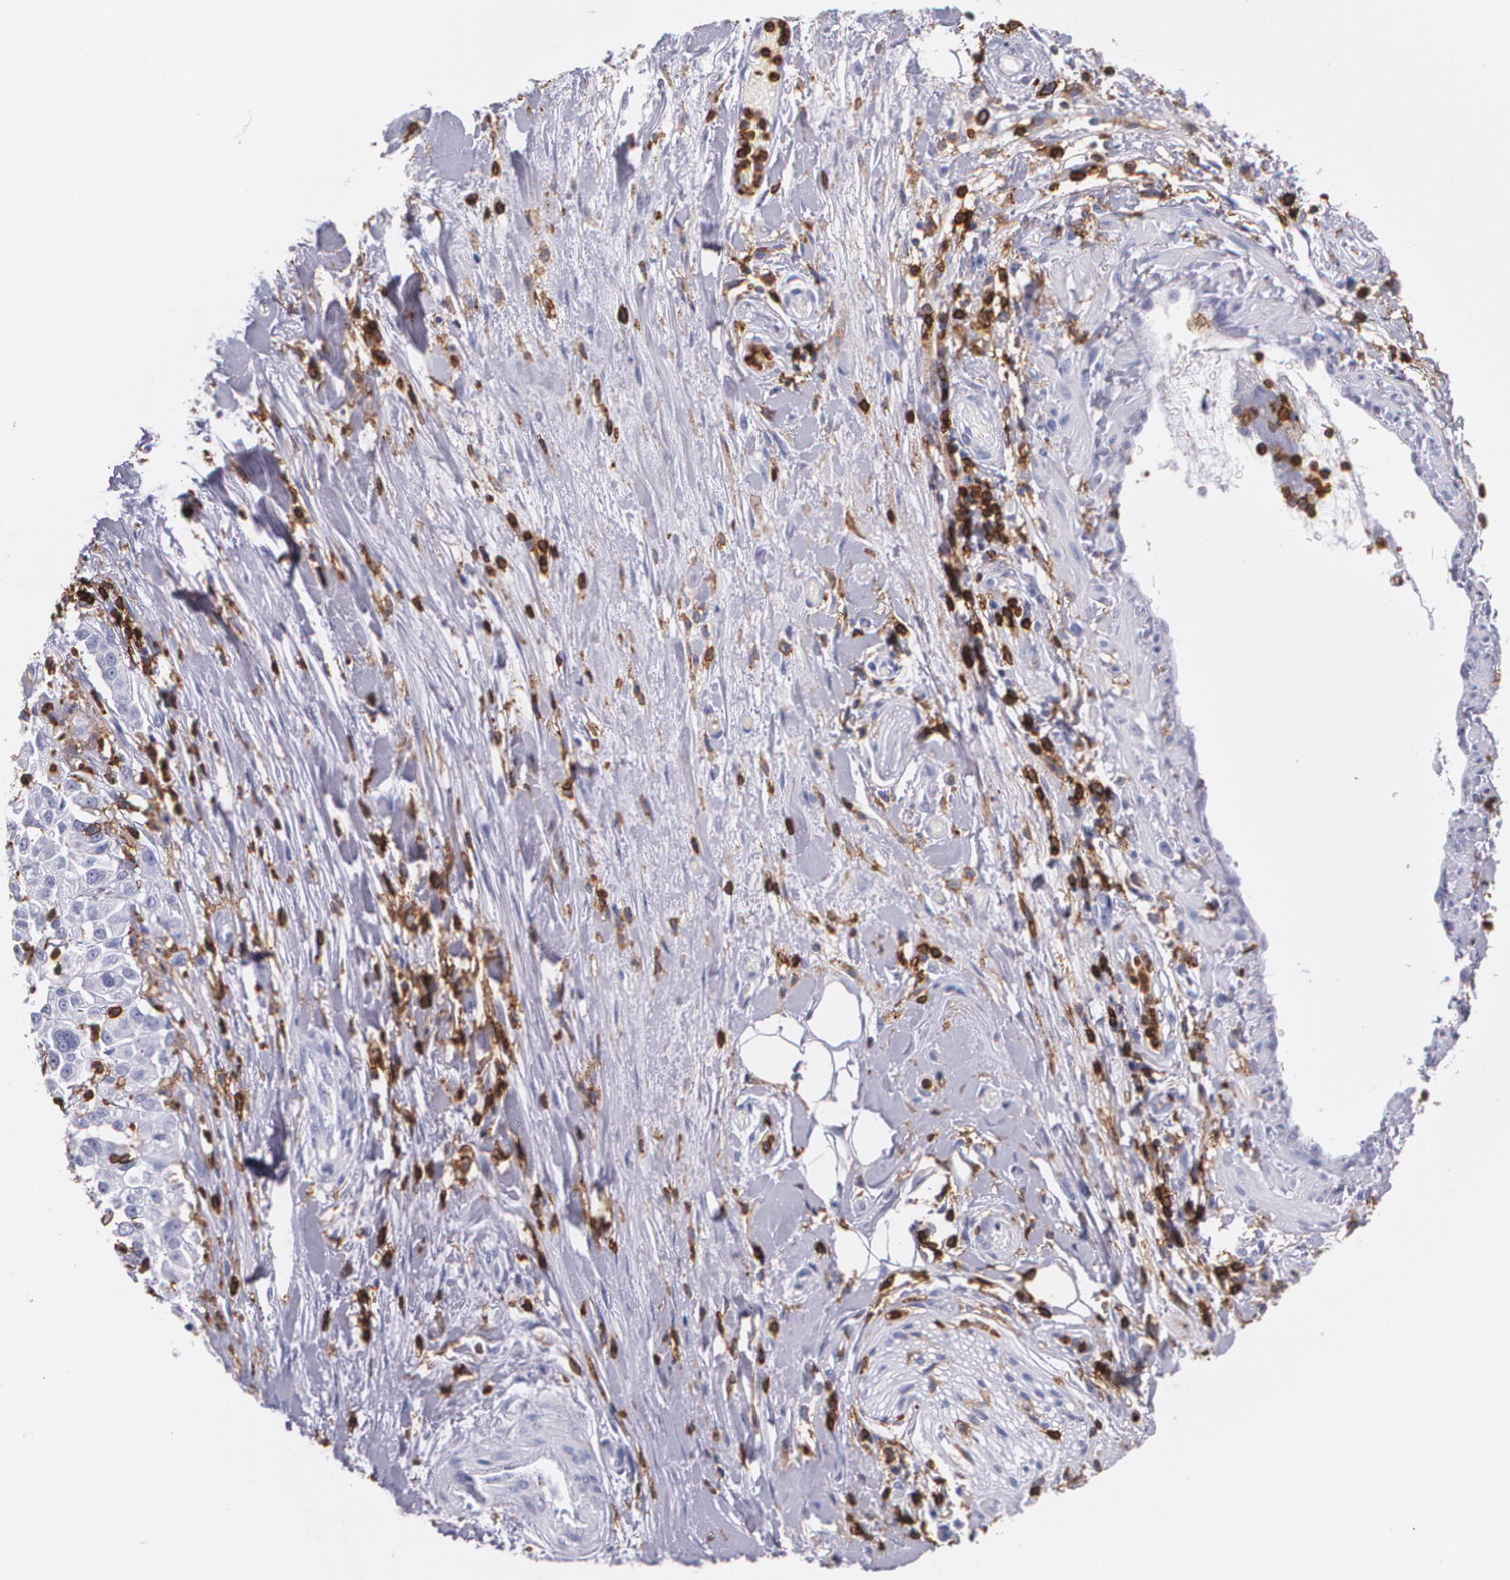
{"staining": {"intensity": "negative", "quantity": "none", "location": "none"}, "tissue": "pancreatic cancer", "cell_type": "Tumor cells", "image_type": "cancer", "snomed": [{"axis": "morphology", "description": "Adenocarcinoma, NOS"}, {"axis": "topography", "description": "Pancreas"}], "caption": "DAB immunohistochemical staining of human pancreatic cancer reveals no significant staining in tumor cells. (DAB immunohistochemistry (IHC), high magnification).", "gene": "PTPRC", "patient": {"sex": "female", "age": 52}}